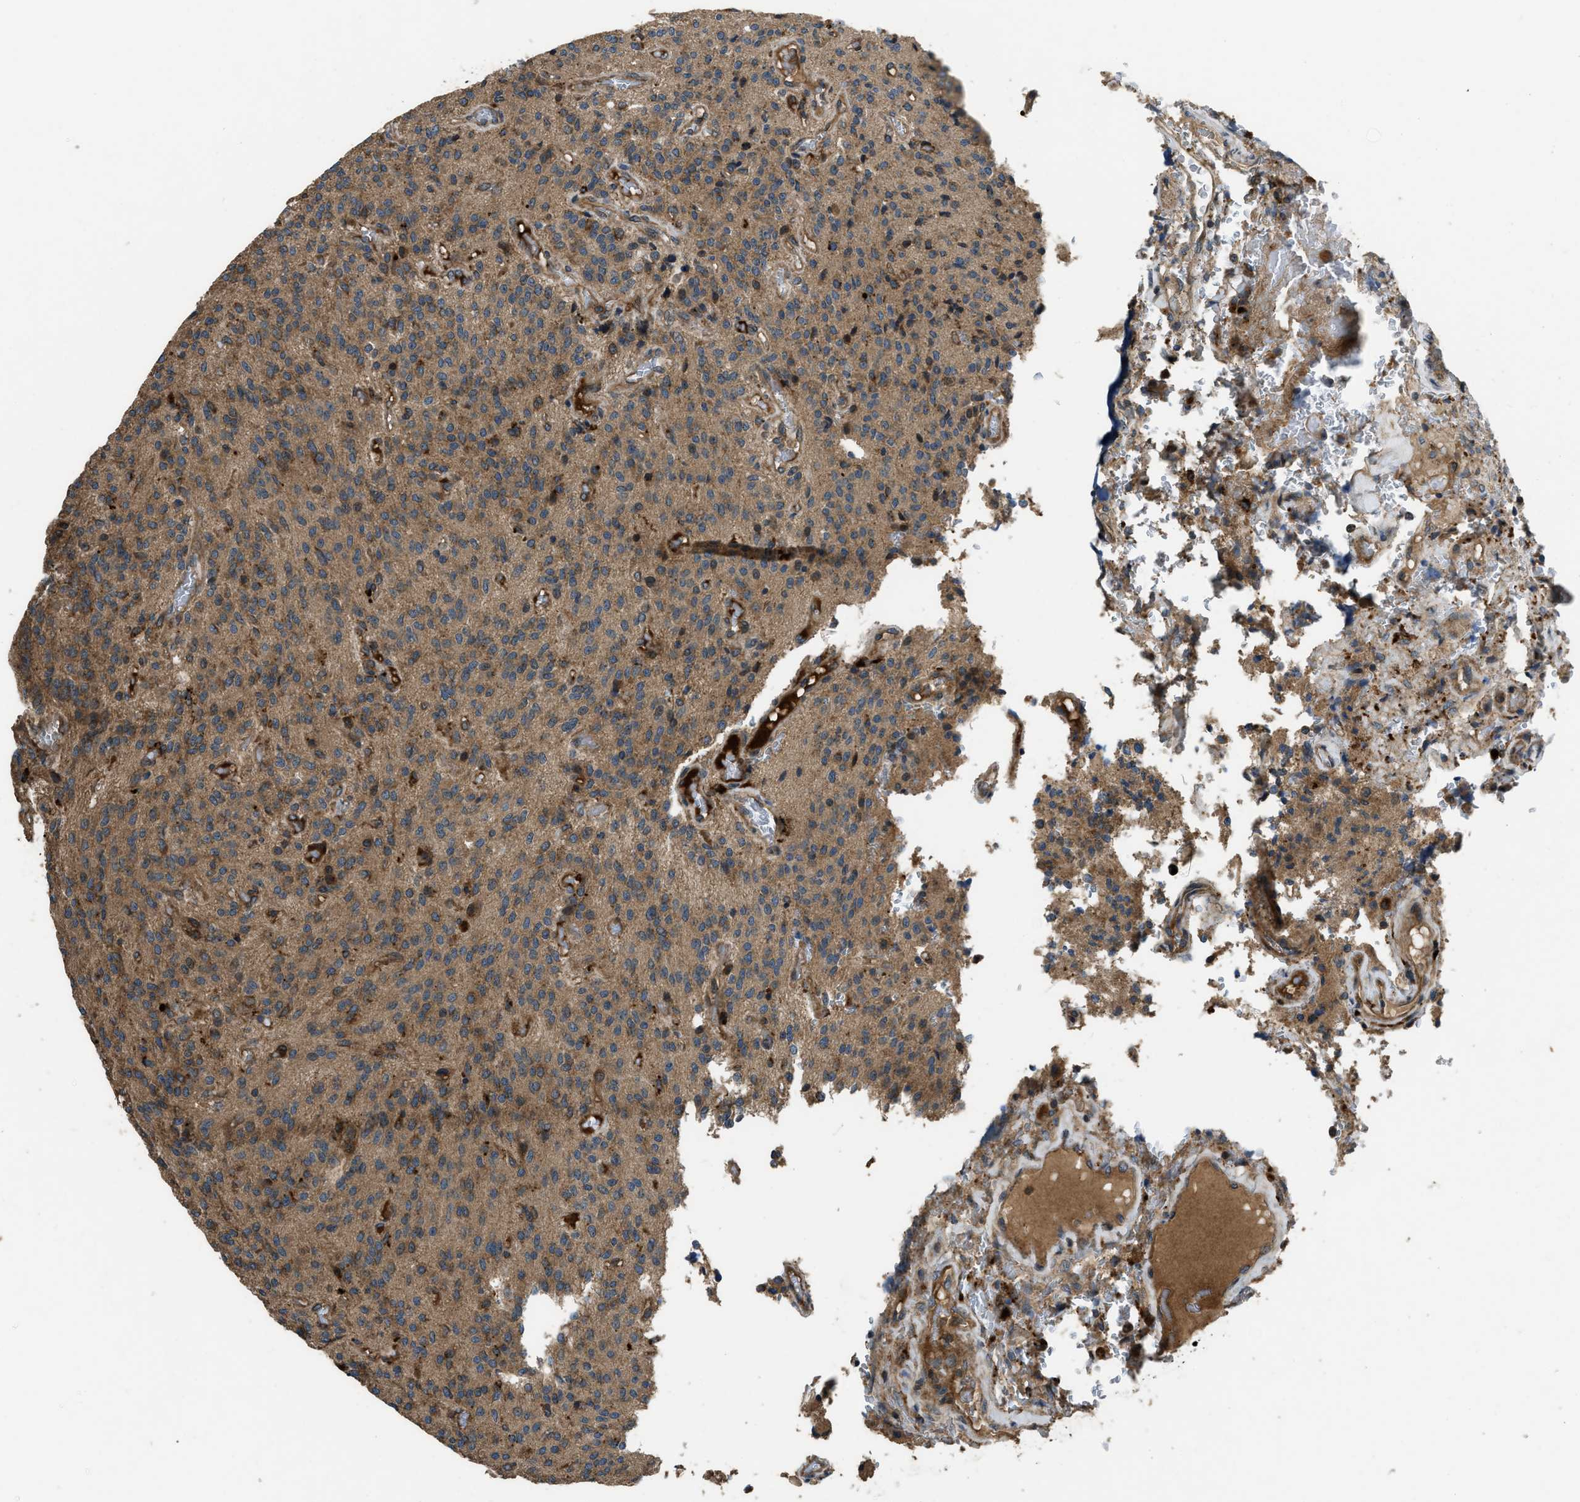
{"staining": {"intensity": "strong", "quantity": "25%-75%", "location": "cytoplasmic/membranous"}, "tissue": "glioma", "cell_type": "Tumor cells", "image_type": "cancer", "snomed": [{"axis": "morphology", "description": "Glioma, malignant, High grade"}, {"axis": "topography", "description": "Brain"}], "caption": "A micrograph showing strong cytoplasmic/membranous staining in about 25%-75% of tumor cells in glioma, as visualized by brown immunohistochemical staining.", "gene": "GGH", "patient": {"sex": "male", "age": 34}}